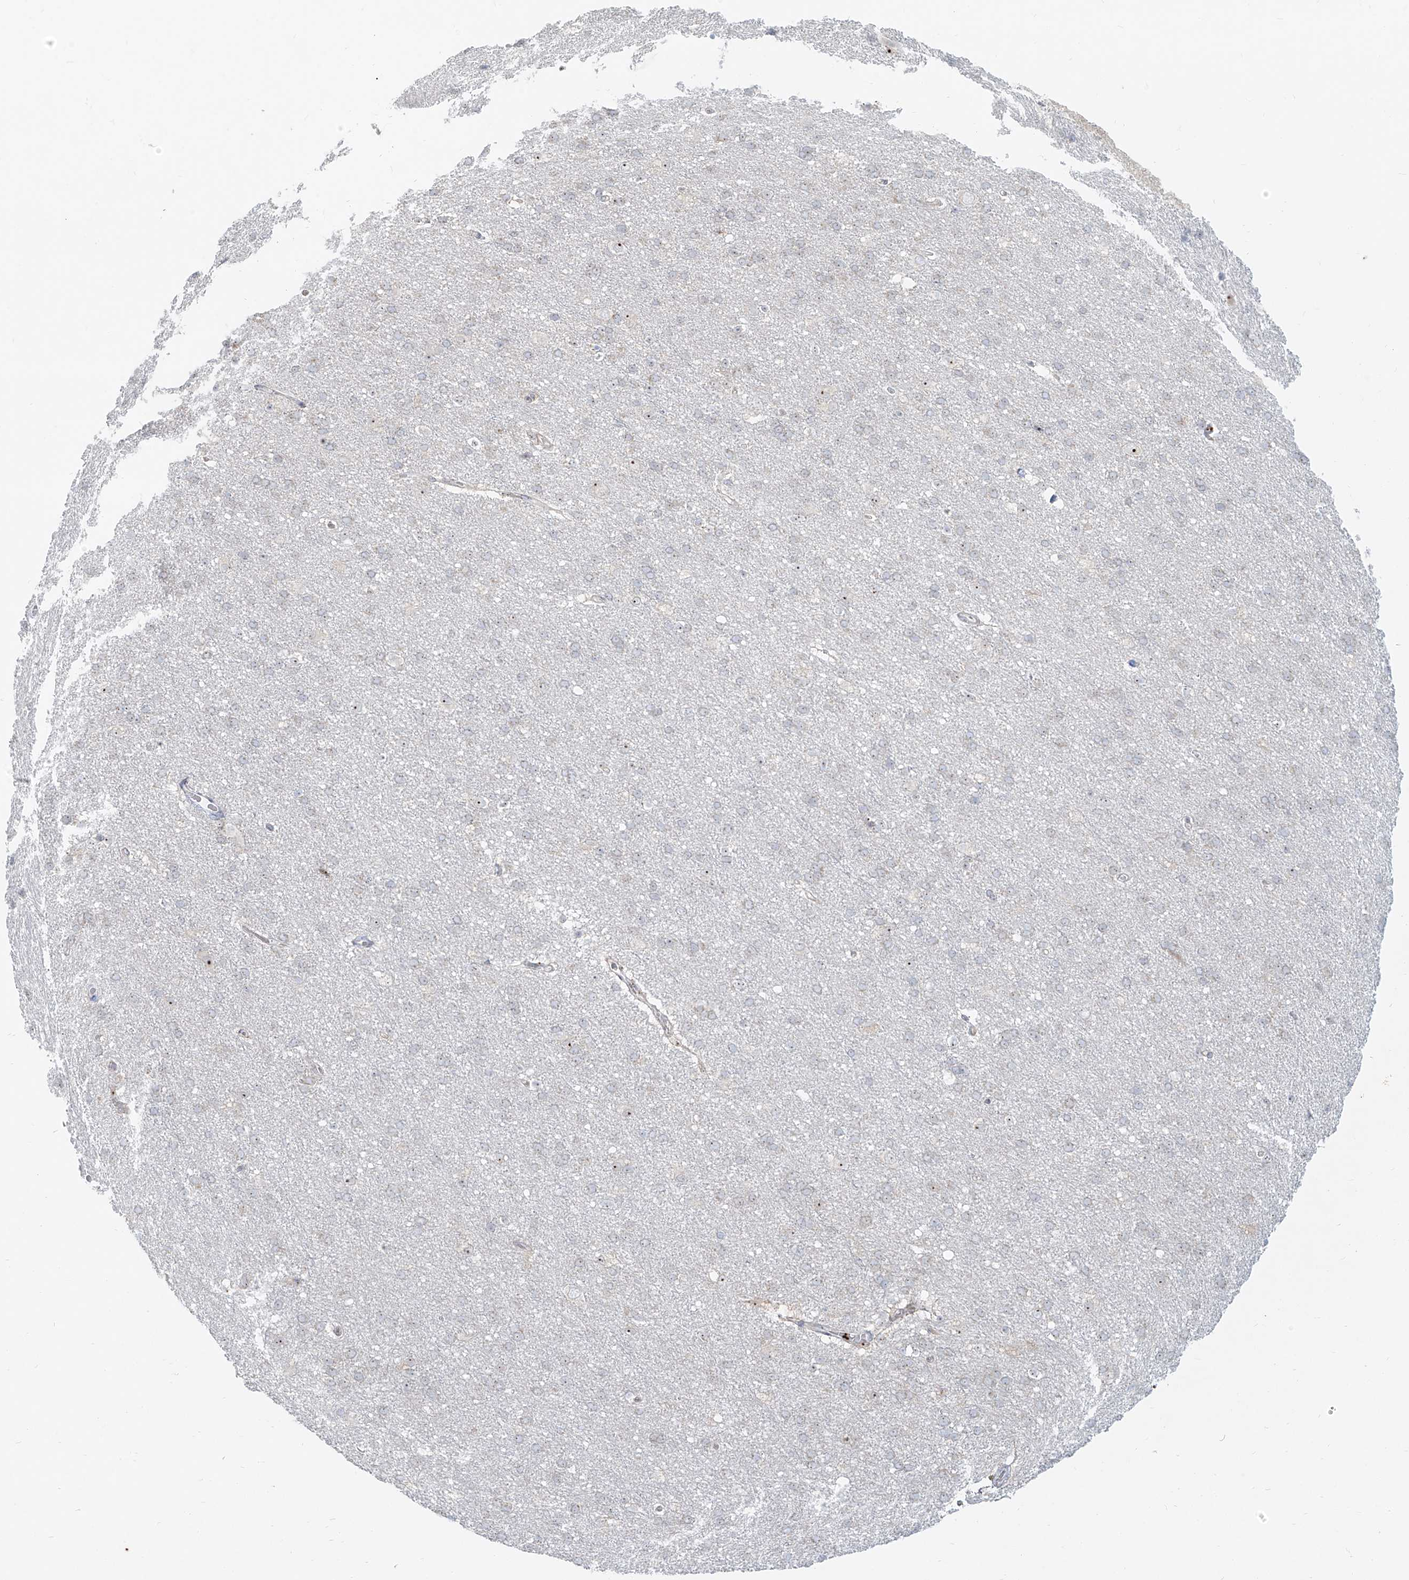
{"staining": {"intensity": "negative", "quantity": "none", "location": "none"}, "tissue": "cerebral cortex", "cell_type": "Endothelial cells", "image_type": "normal", "snomed": [{"axis": "morphology", "description": "Normal tissue, NOS"}, {"axis": "topography", "description": "Cerebral cortex"}], "caption": "This is an IHC photomicrograph of unremarkable cerebral cortex. There is no positivity in endothelial cells.", "gene": "BYSL", "patient": {"sex": "male", "age": 62}}